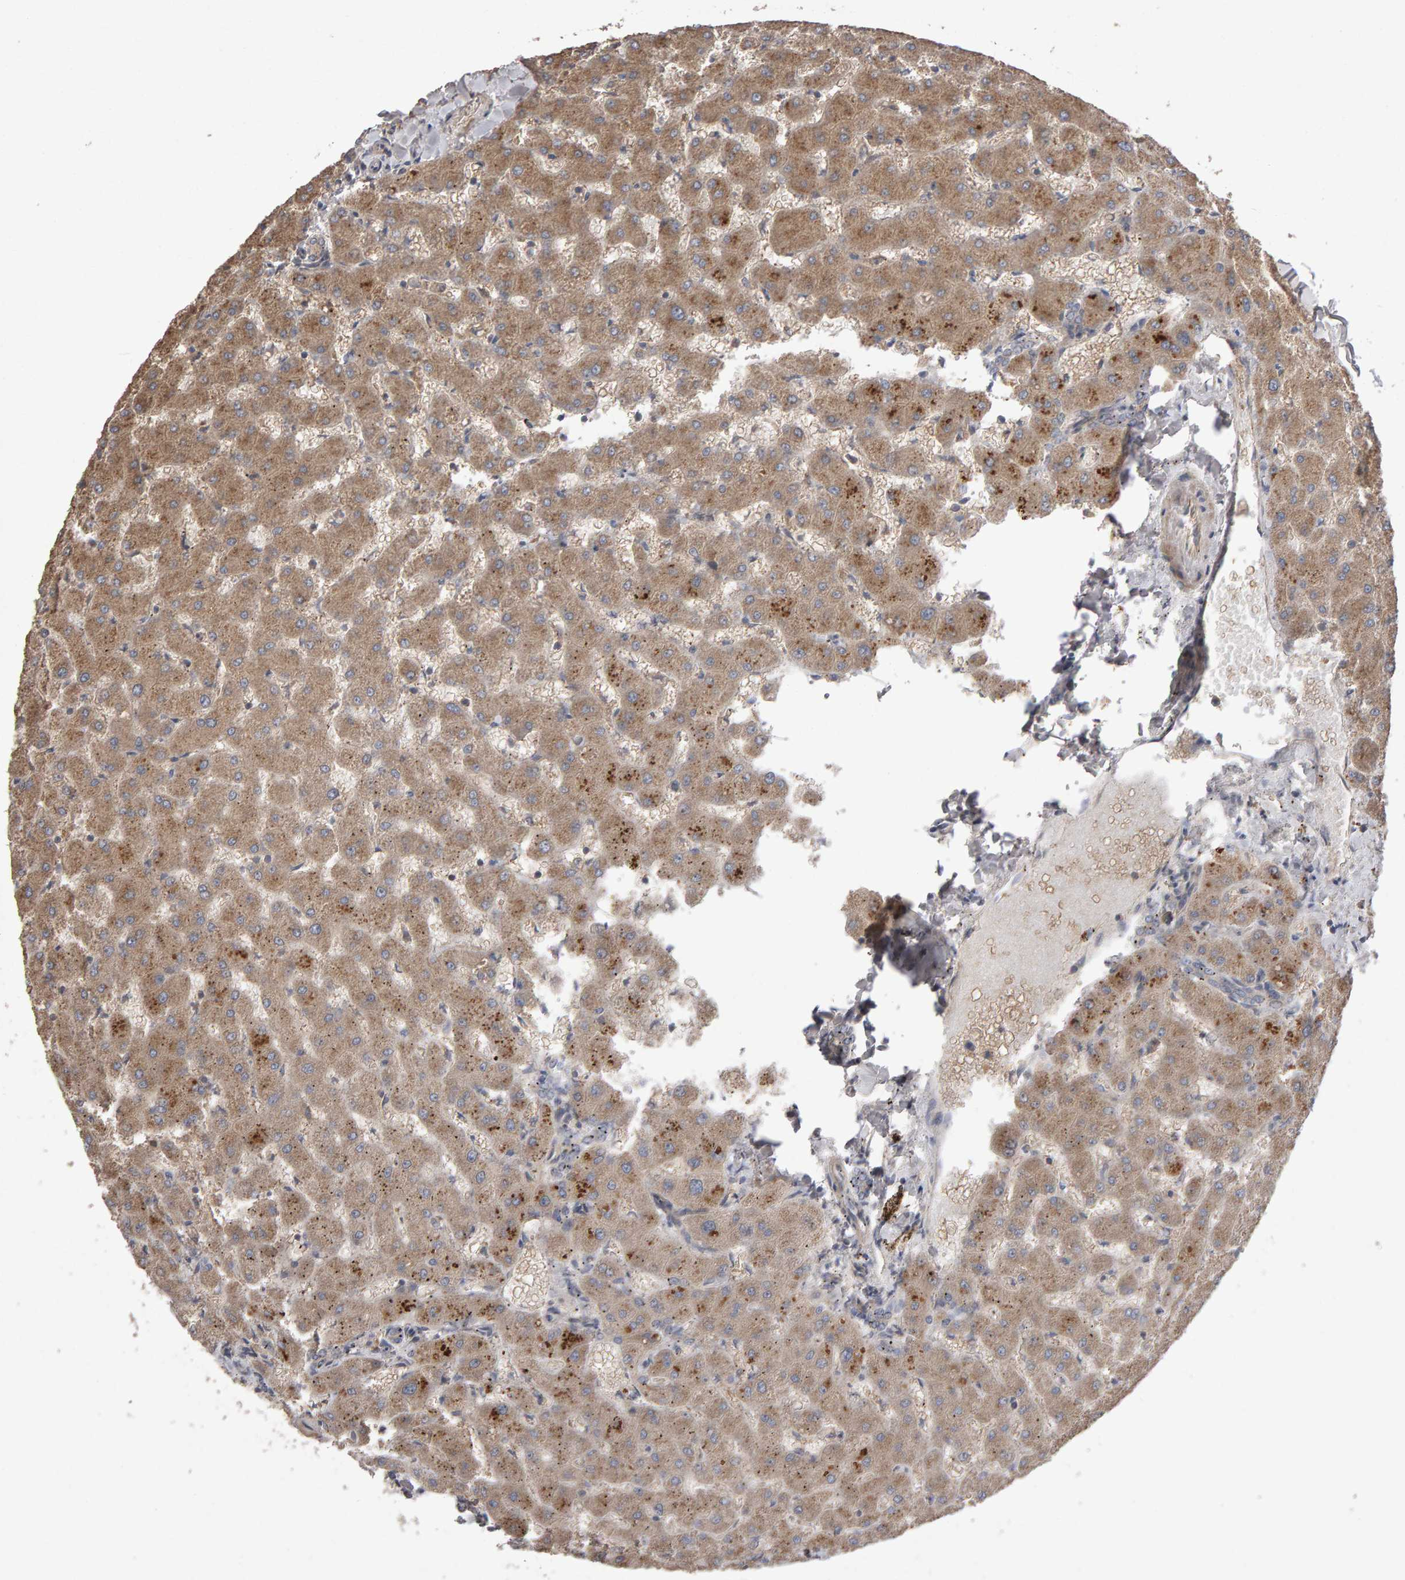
{"staining": {"intensity": "weak", "quantity": "<25%", "location": "cytoplasmic/membranous"}, "tissue": "liver", "cell_type": "Cholangiocytes", "image_type": "normal", "snomed": [{"axis": "morphology", "description": "Normal tissue, NOS"}, {"axis": "topography", "description": "Liver"}], "caption": "Micrograph shows no protein expression in cholangiocytes of unremarkable liver.", "gene": "PGS1", "patient": {"sex": "female", "age": 63}}